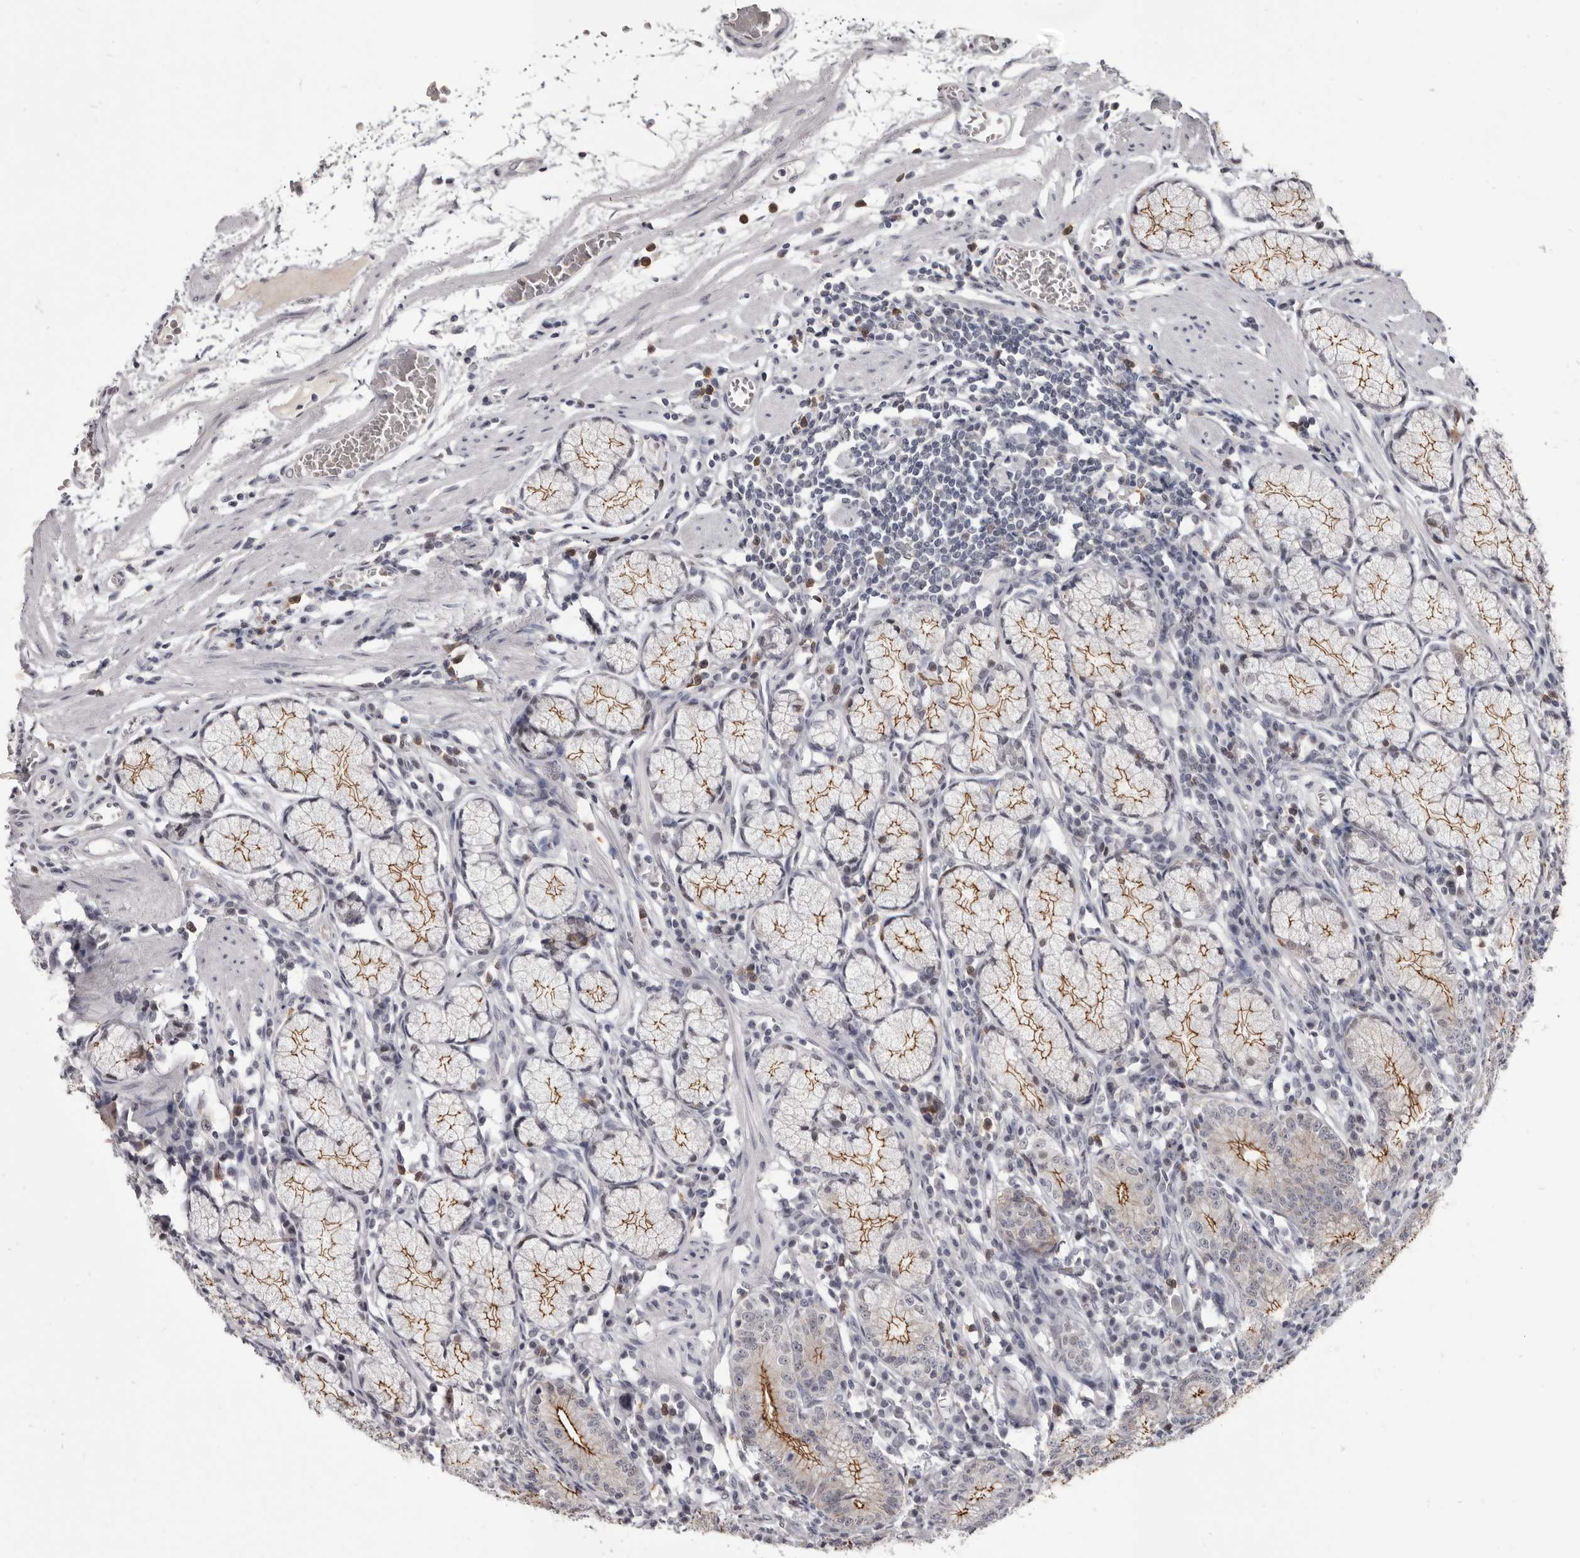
{"staining": {"intensity": "strong", "quantity": ">75%", "location": "cytoplasmic/membranous,nuclear"}, "tissue": "stomach", "cell_type": "Glandular cells", "image_type": "normal", "snomed": [{"axis": "morphology", "description": "Normal tissue, NOS"}, {"axis": "topography", "description": "Stomach"}], "caption": "IHC micrograph of benign stomach stained for a protein (brown), which reveals high levels of strong cytoplasmic/membranous,nuclear positivity in about >75% of glandular cells.", "gene": "CGN", "patient": {"sex": "male", "age": 55}}